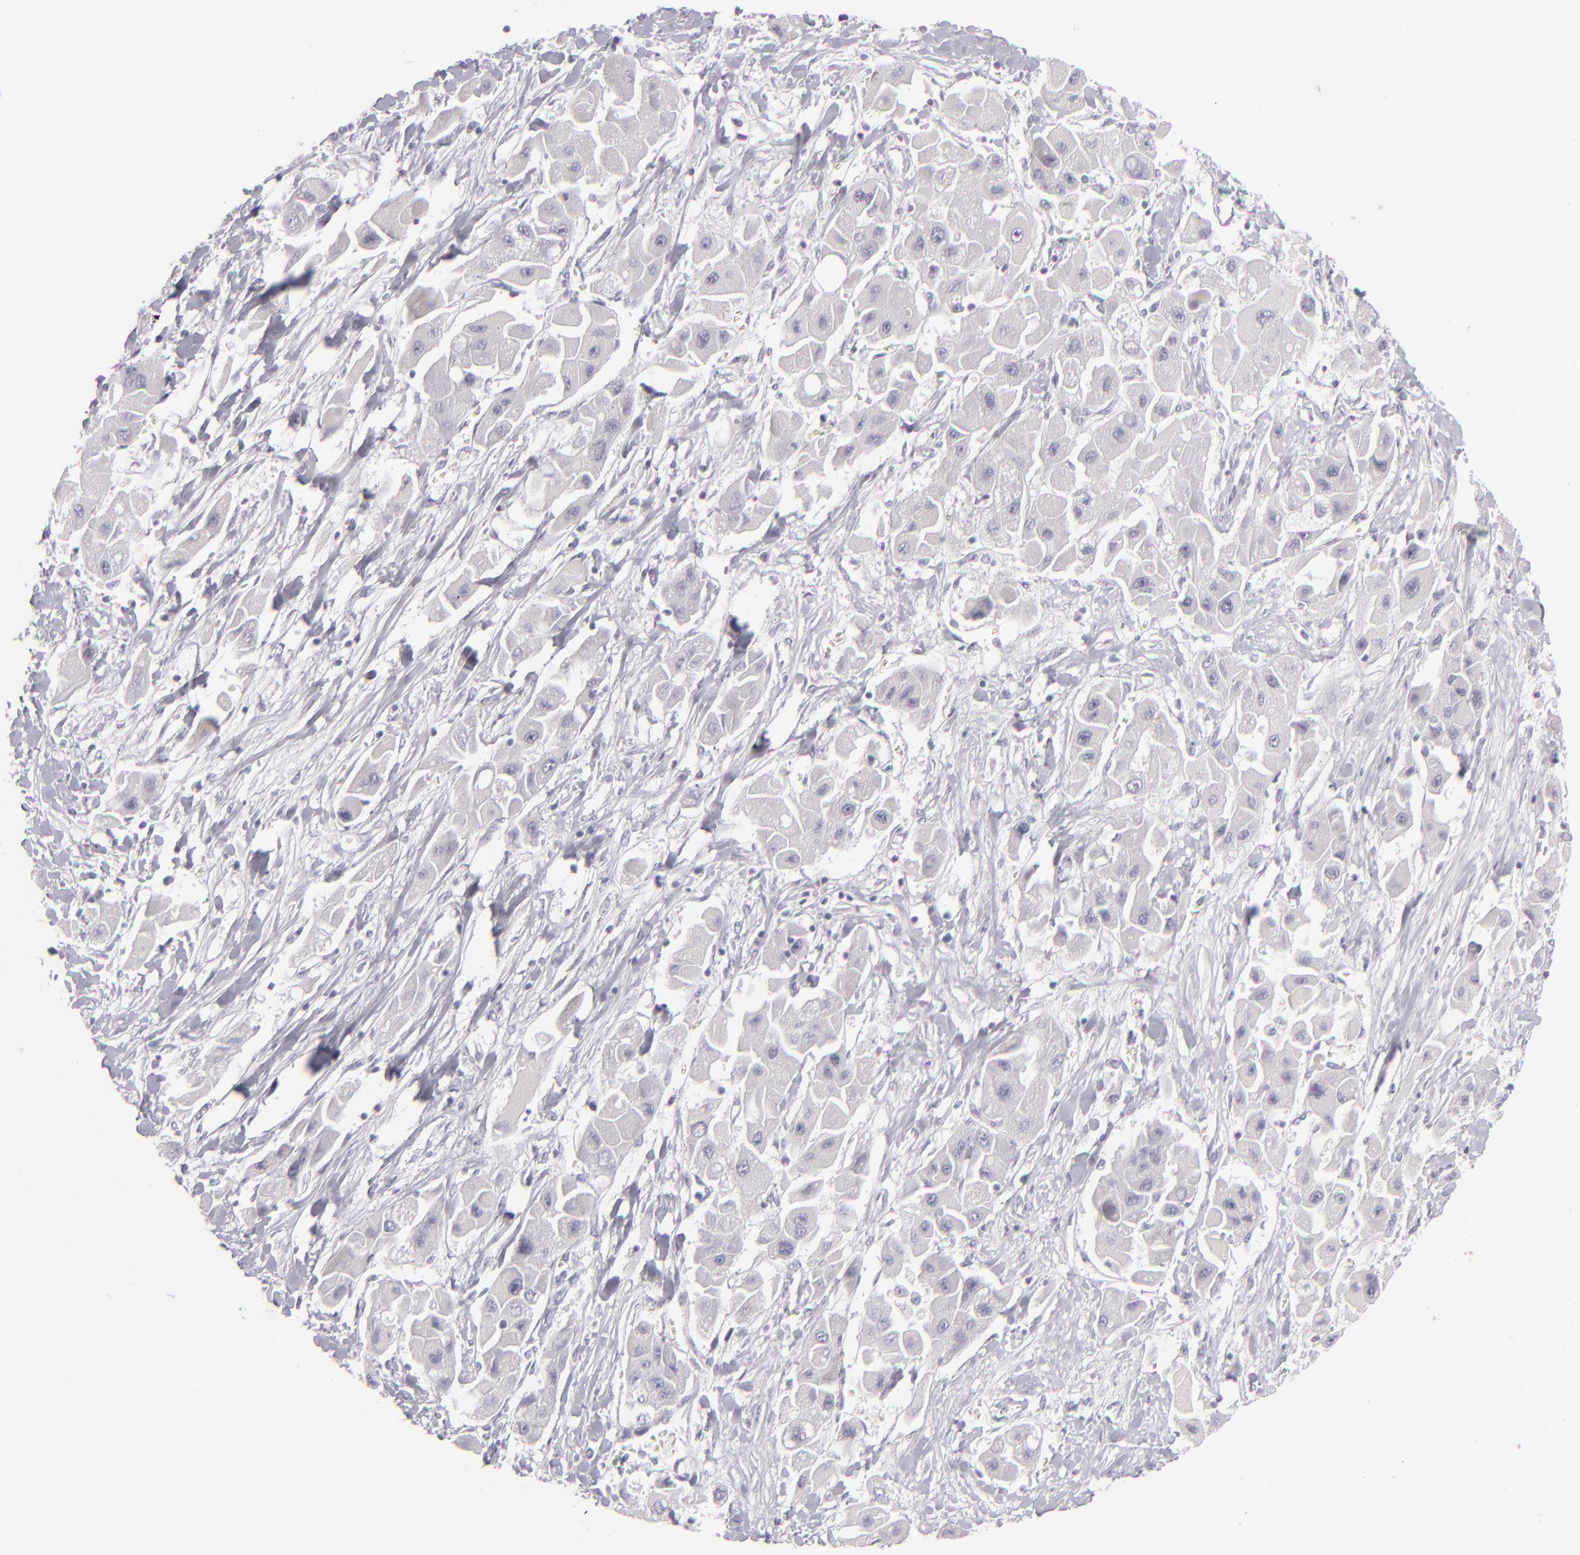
{"staining": {"intensity": "negative", "quantity": "none", "location": "none"}, "tissue": "liver cancer", "cell_type": "Tumor cells", "image_type": "cancer", "snomed": [{"axis": "morphology", "description": "Carcinoma, Hepatocellular, NOS"}, {"axis": "topography", "description": "Liver"}], "caption": "Tumor cells show no significant staining in liver hepatocellular carcinoma.", "gene": "CDX2", "patient": {"sex": "male", "age": 24}}